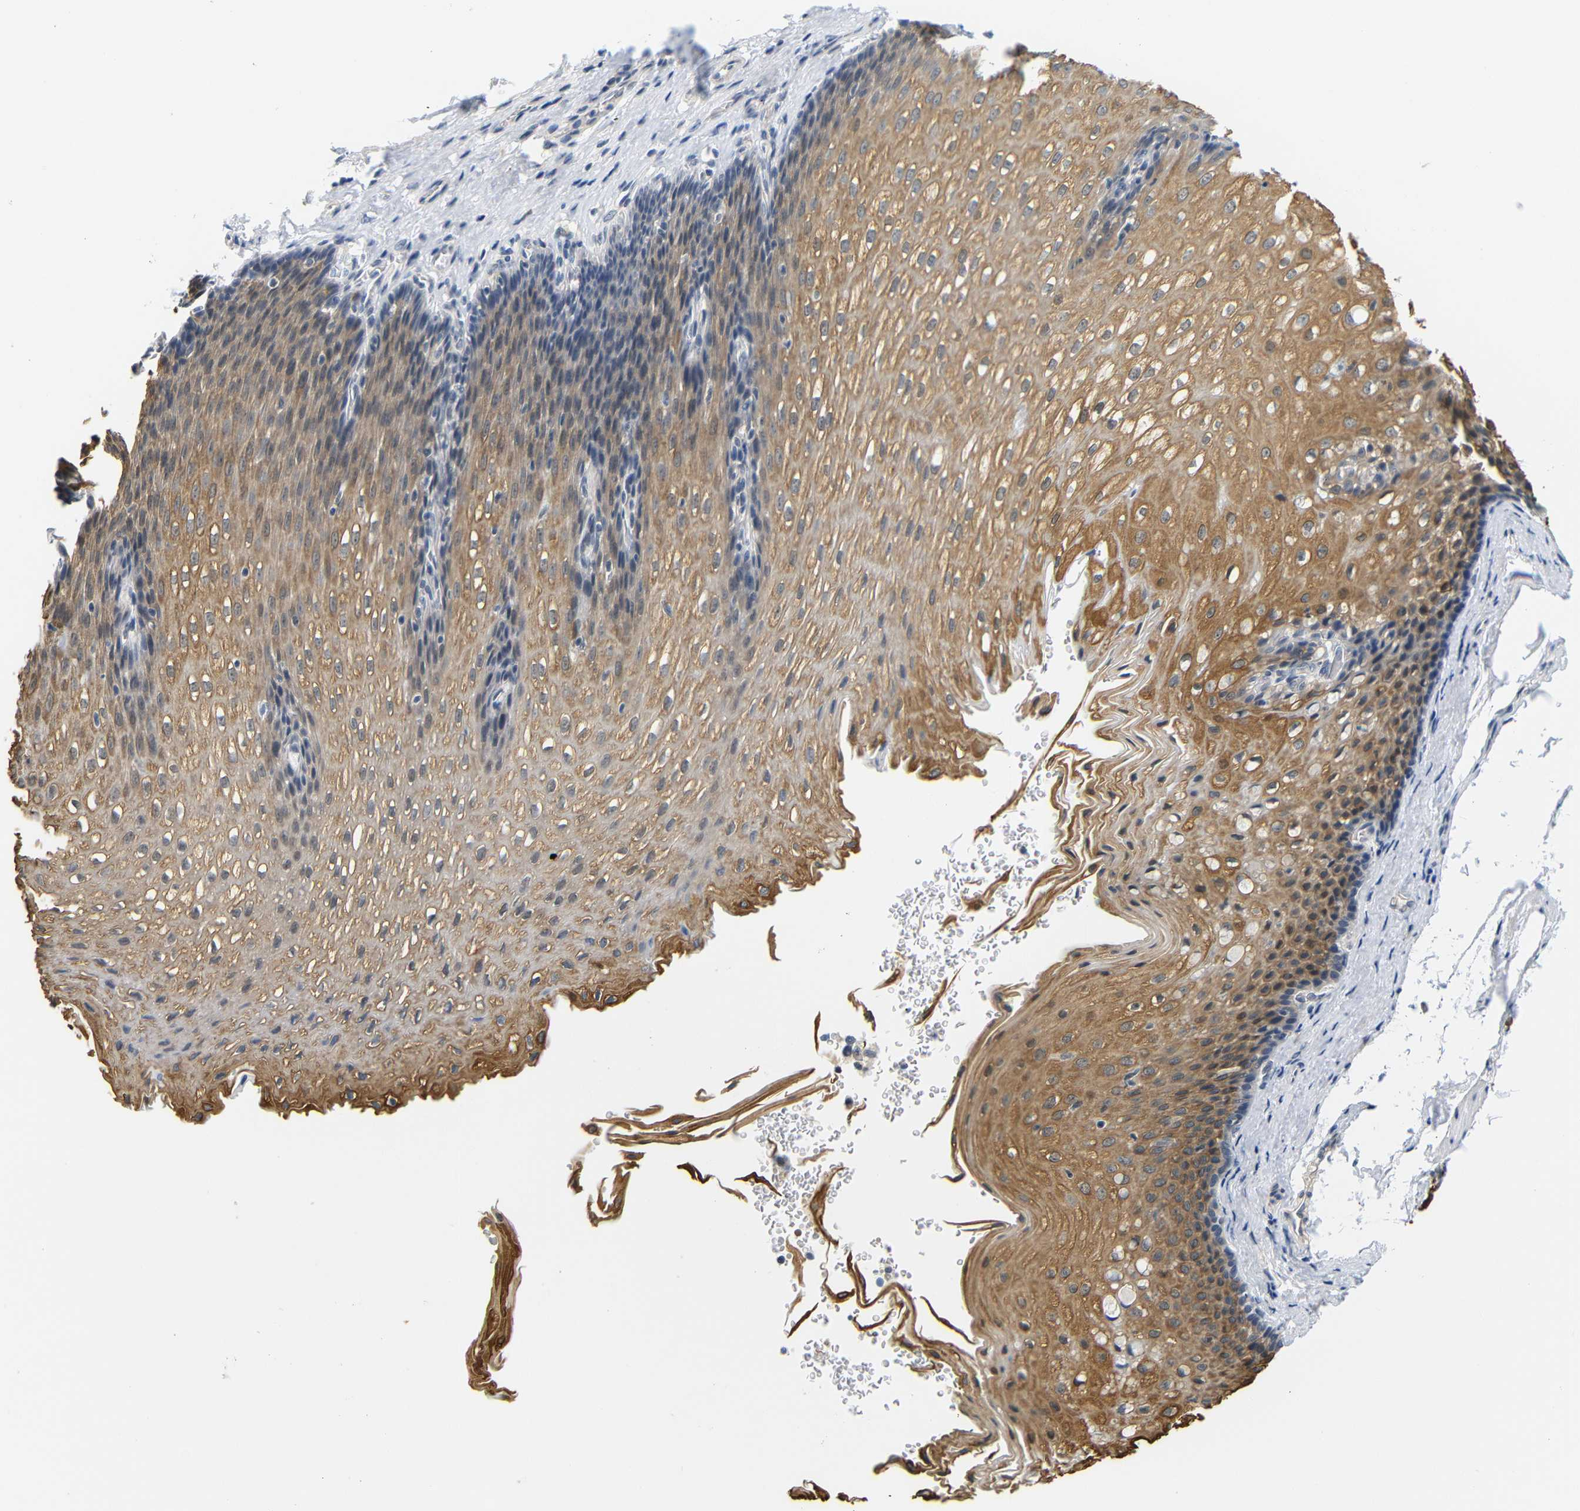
{"staining": {"intensity": "moderate", "quantity": ">75%", "location": "cytoplasmic/membranous"}, "tissue": "esophagus", "cell_type": "Squamous epithelial cells", "image_type": "normal", "snomed": [{"axis": "morphology", "description": "Normal tissue, NOS"}, {"axis": "topography", "description": "Esophagus"}], "caption": "Immunohistochemistry (IHC) image of benign esophagus: esophagus stained using immunohistochemistry demonstrates medium levels of moderate protein expression localized specifically in the cytoplasmic/membranous of squamous epithelial cells, appearing as a cytoplasmic/membranous brown color.", "gene": "GJA5", "patient": {"sex": "male", "age": 48}}